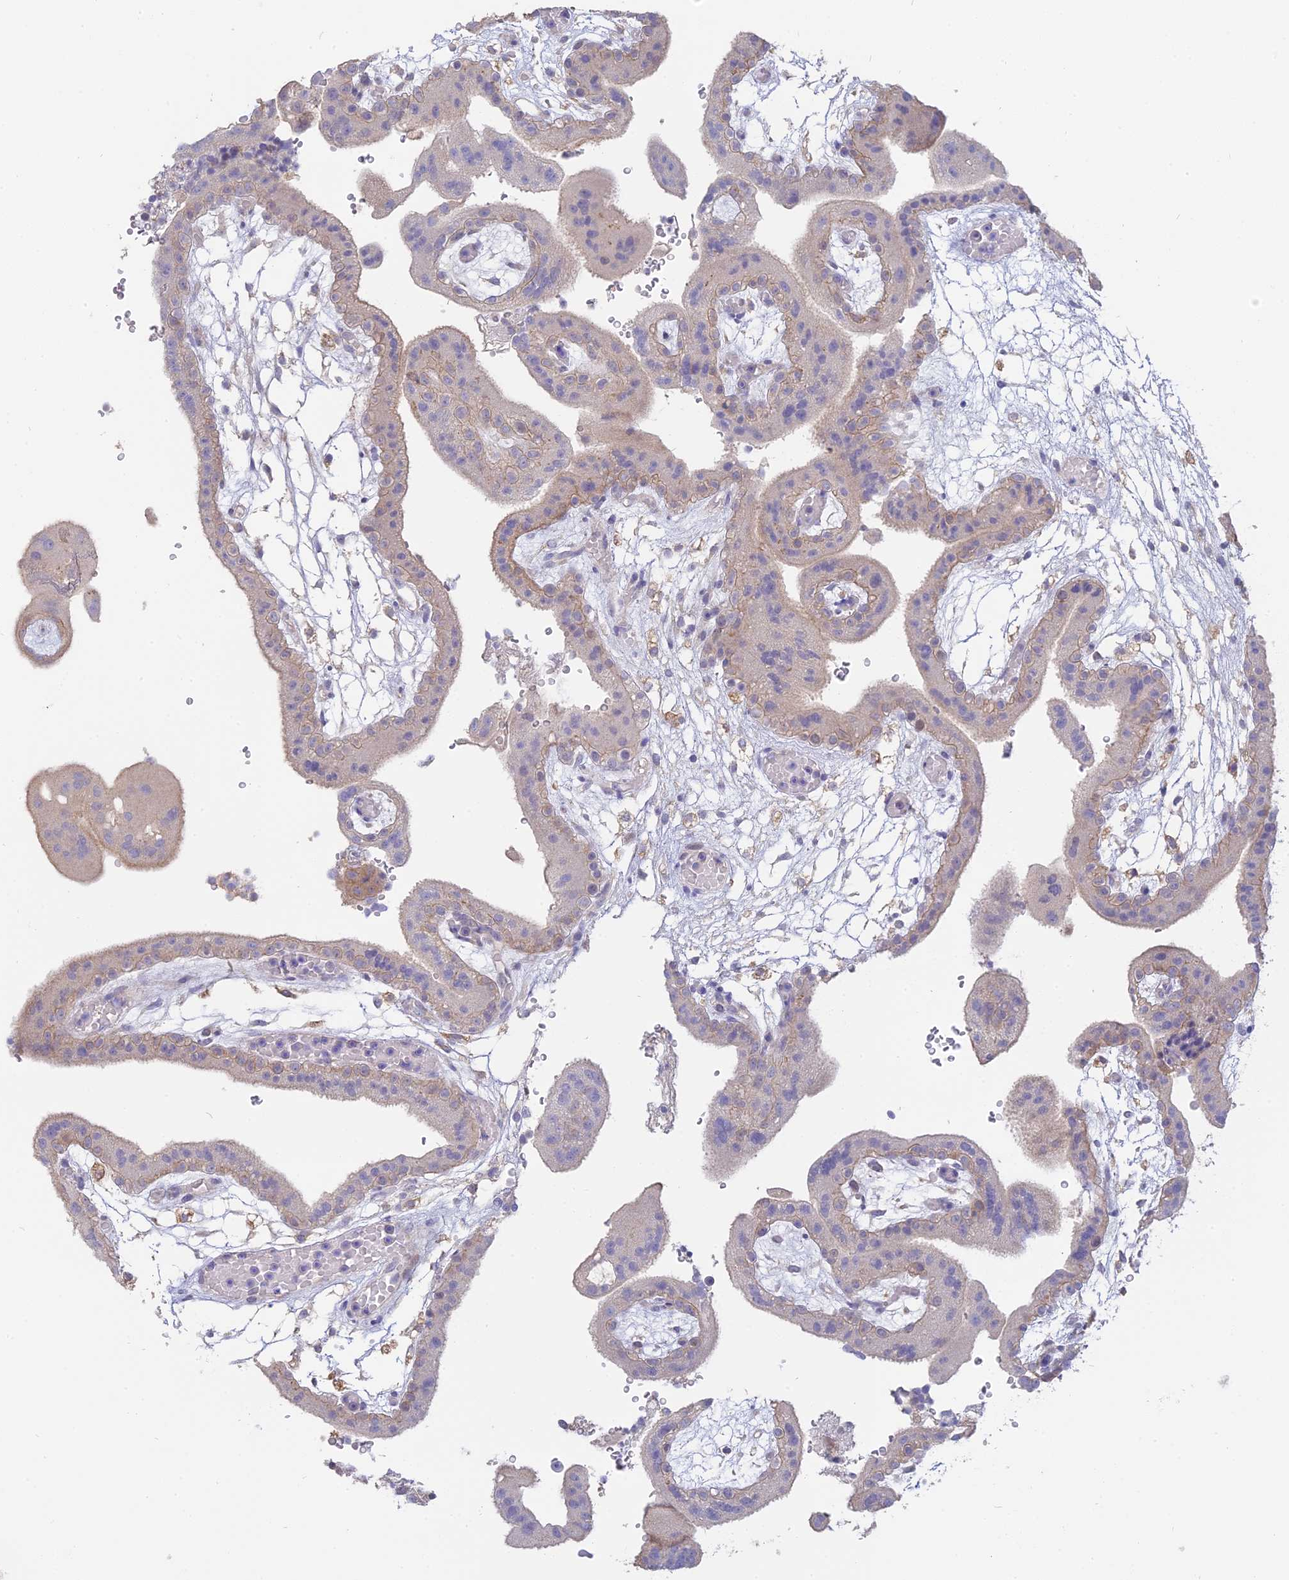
{"staining": {"intensity": "weak", "quantity": "25%-75%", "location": "cytoplasmic/membranous"}, "tissue": "placenta", "cell_type": "Trophoblastic cells", "image_type": "normal", "snomed": [{"axis": "morphology", "description": "Normal tissue, NOS"}, {"axis": "topography", "description": "Placenta"}], "caption": "High-magnification brightfield microscopy of normal placenta stained with DAB (3,3'-diaminobenzidine) (brown) and counterstained with hematoxylin (blue). trophoblastic cells exhibit weak cytoplasmic/membranous positivity is identified in approximately25%-75% of cells.", "gene": "SFT2D2", "patient": {"sex": "female", "age": 18}}